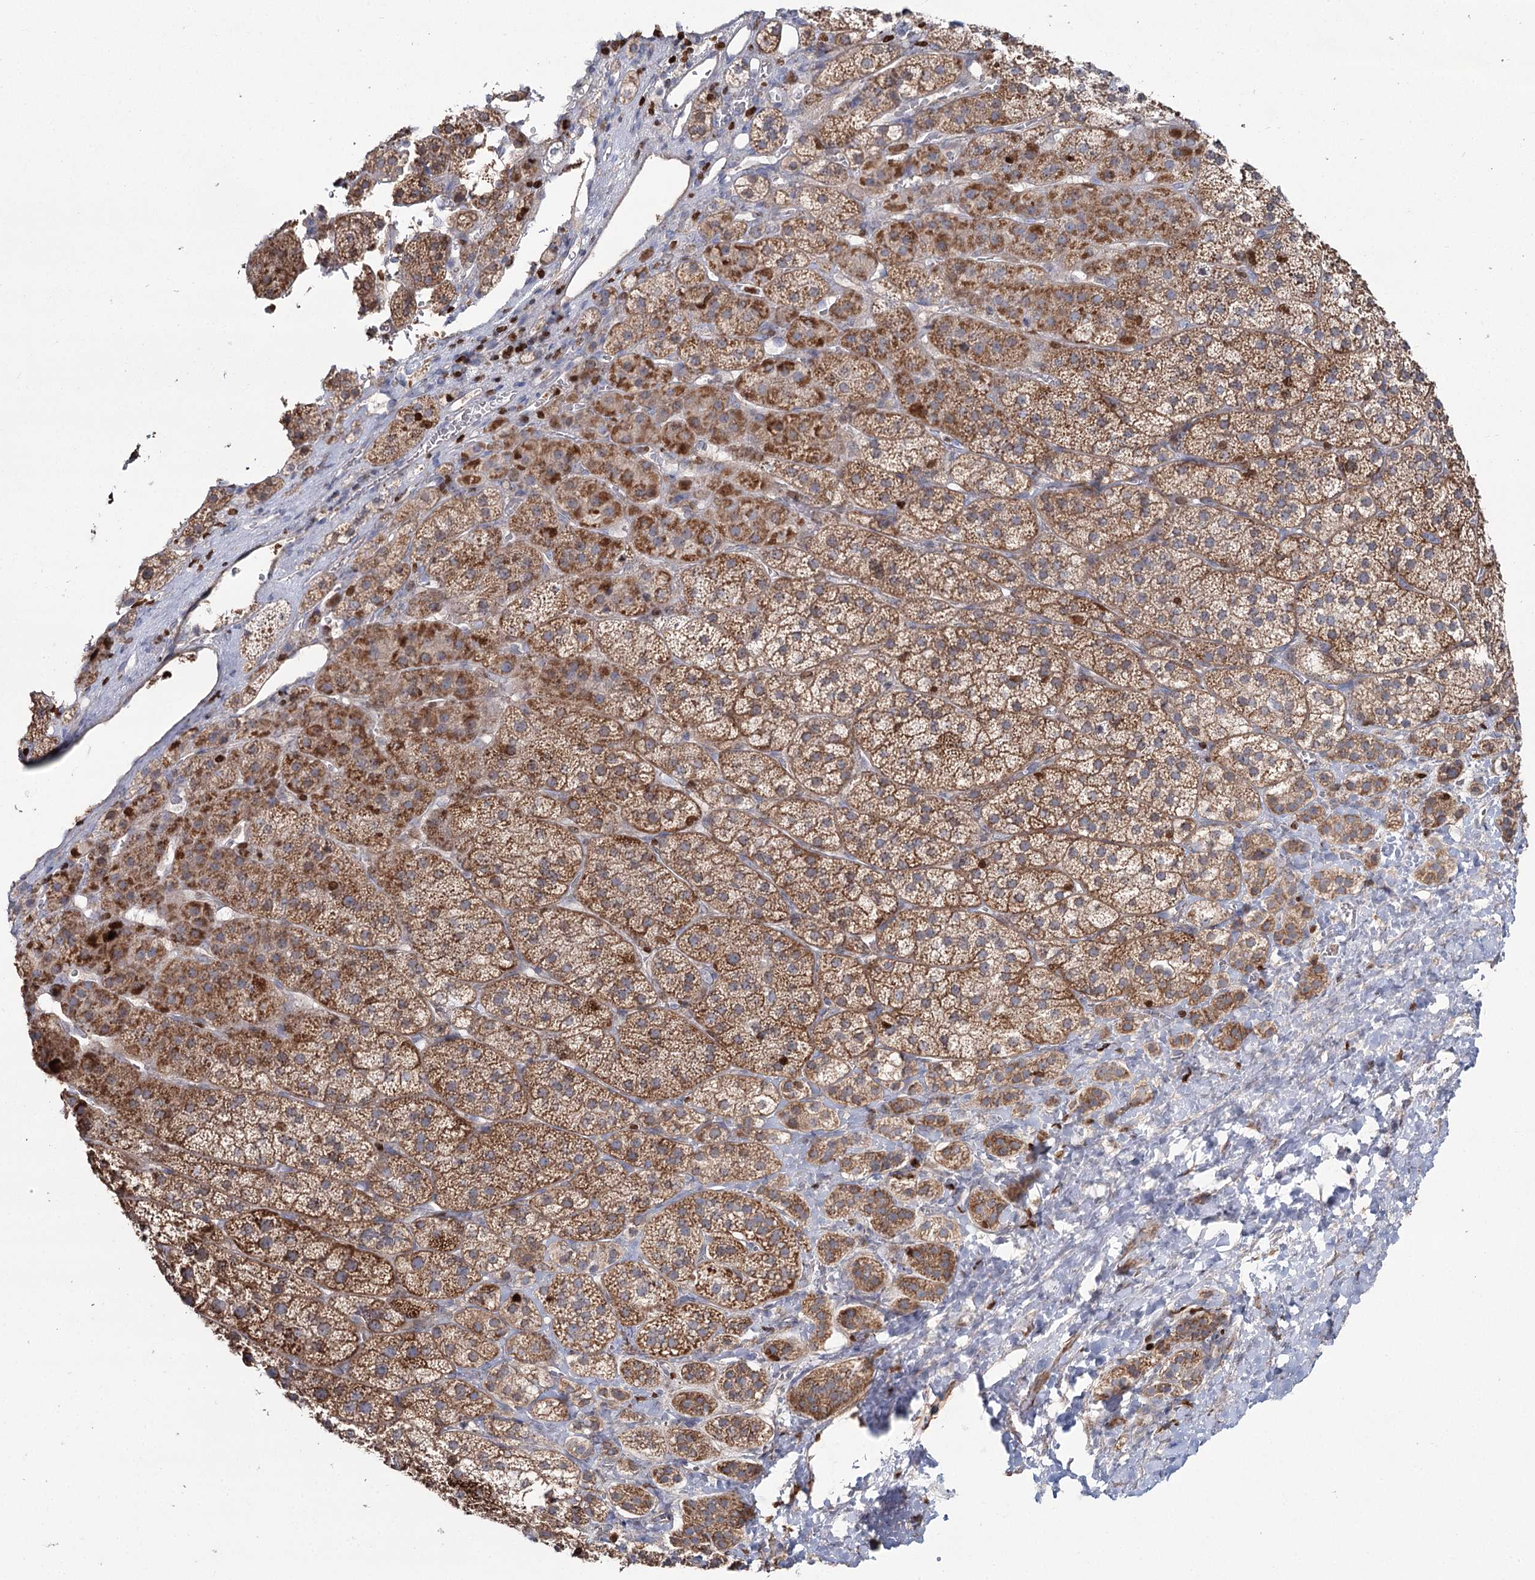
{"staining": {"intensity": "moderate", "quantity": "25%-75%", "location": "cytoplasmic/membranous,nuclear"}, "tissue": "adrenal gland", "cell_type": "Glandular cells", "image_type": "normal", "snomed": [{"axis": "morphology", "description": "Normal tissue, NOS"}, {"axis": "topography", "description": "Adrenal gland"}], "caption": "Moderate cytoplasmic/membranous,nuclear expression for a protein is identified in about 25%-75% of glandular cells of benign adrenal gland using immunohistochemistry.", "gene": "PDHX", "patient": {"sex": "female", "age": 44}}